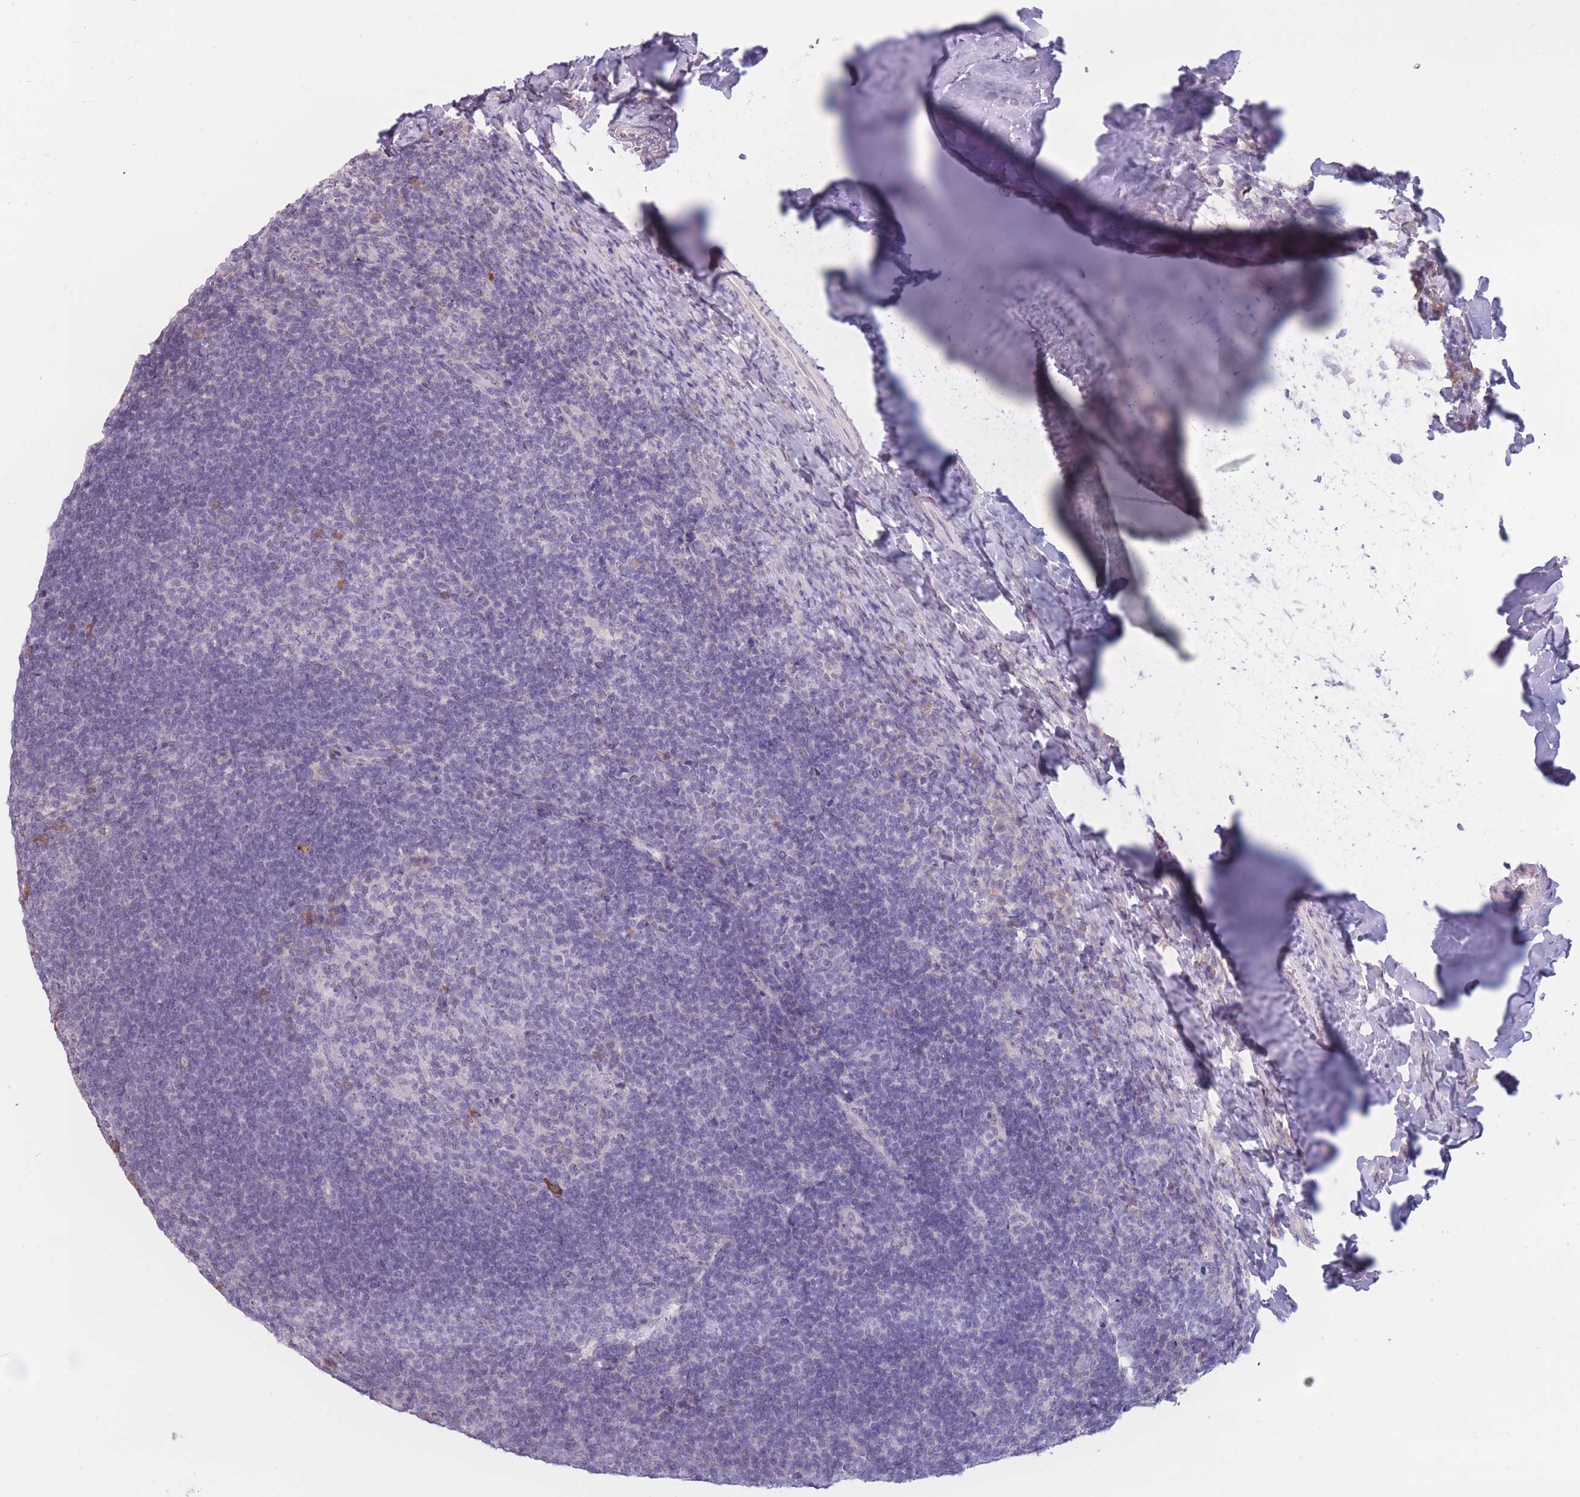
{"staining": {"intensity": "negative", "quantity": "none", "location": "none"}, "tissue": "tonsil", "cell_type": "Germinal center cells", "image_type": "normal", "snomed": [{"axis": "morphology", "description": "Normal tissue, NOS"}, {"axis": "topography", "description": "Tonsil"}], "caption": "The photomicrograph shows no significant positivity in germinal center cells of tonsil.", "gene": "COL27A1", "patient": {"sex": "female", "age": 10}}